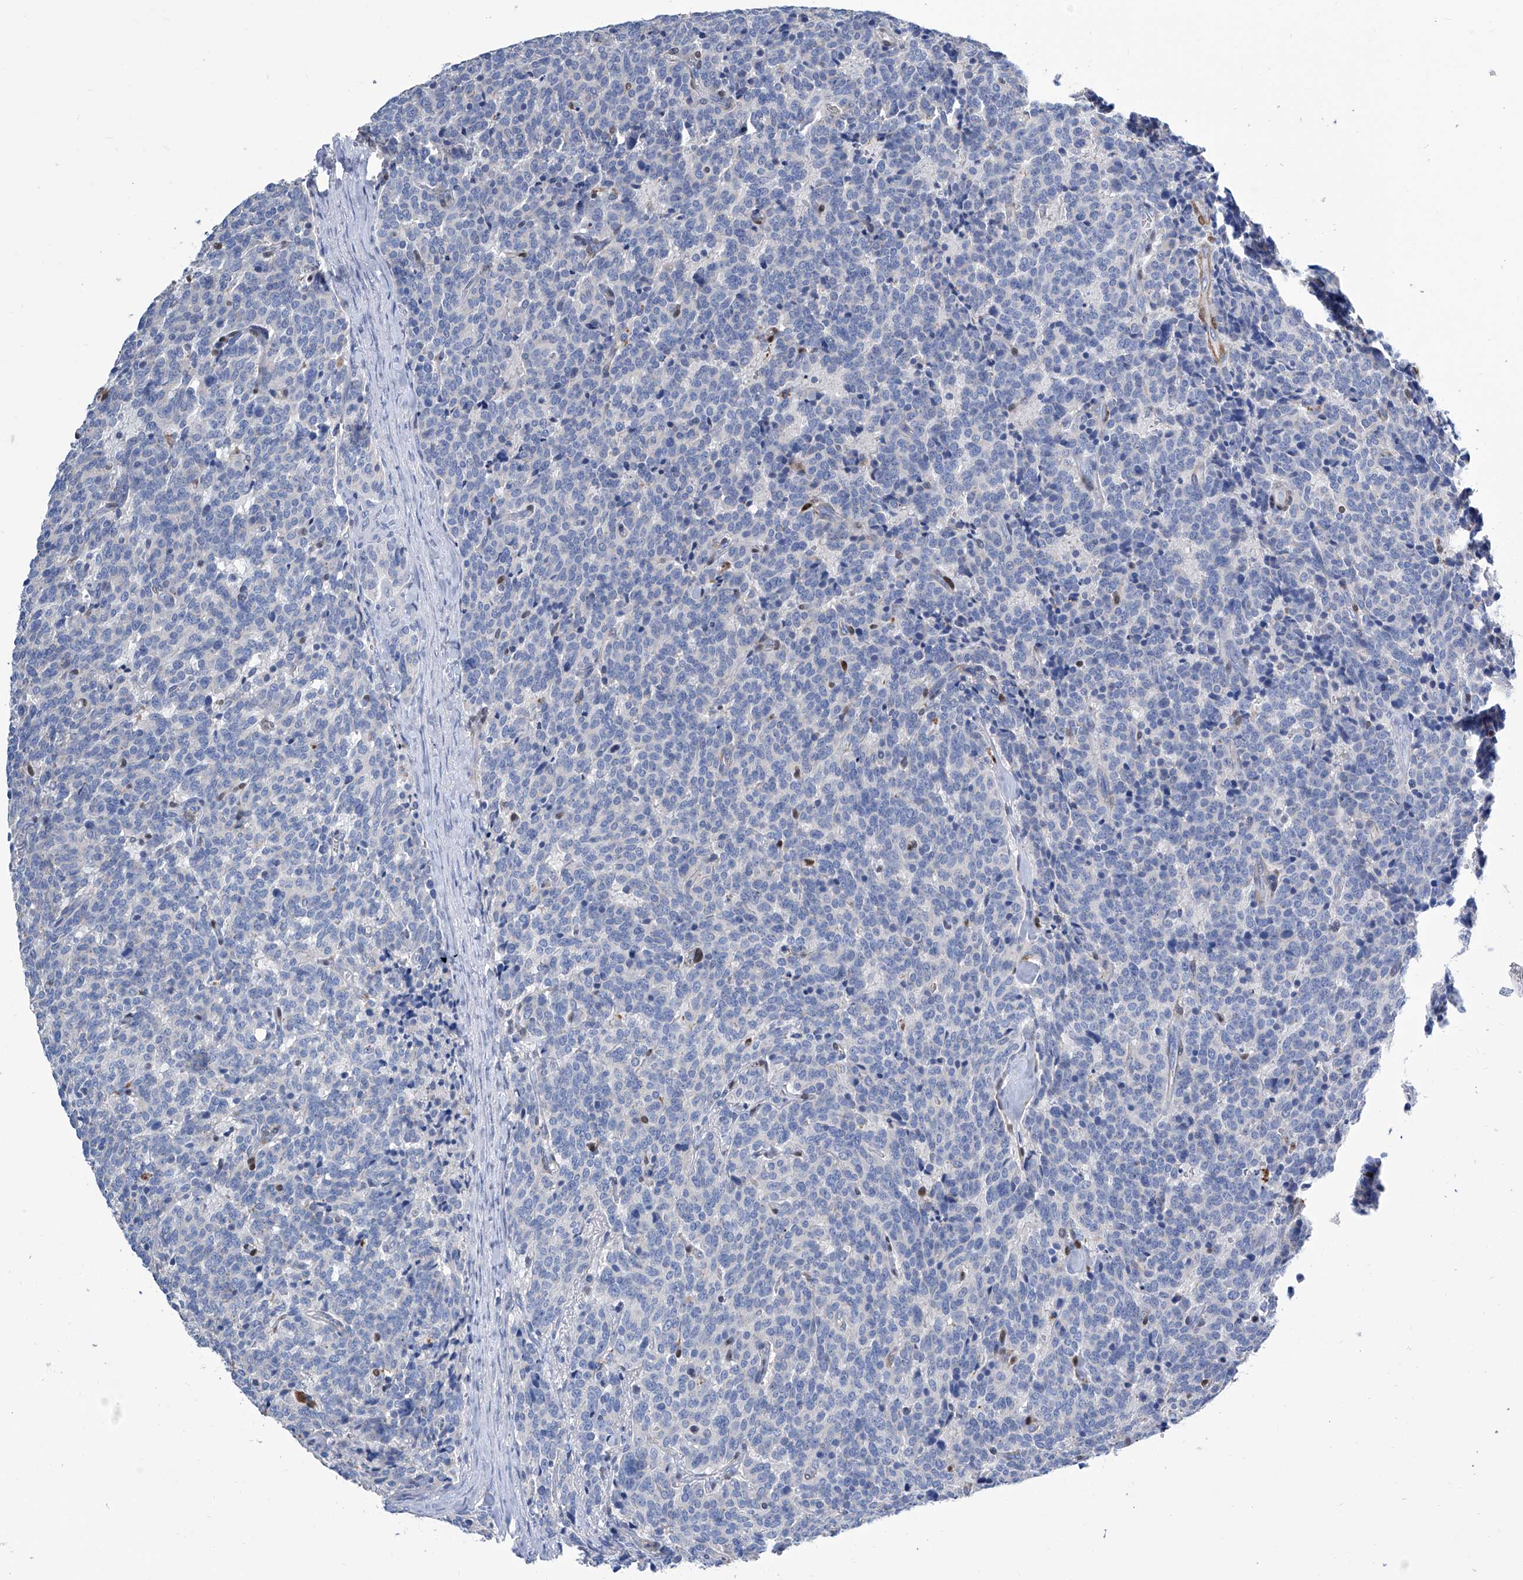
{"staining": {"intensity": "negative", "quantity": "none", "location": "none"}, "tissue": "carcinoid", "cell_type": "Tumor cells", "image_type": "cancer", "snomed": [{"axis": "morphology", "description": "Carcinoid, malignant, NOS"}, {"axis": "topography", "description": "Lung"}], "caption": "DAB immunohistochemical staining of human malignant carcinoid reveals no significant positivity in tumor cells.", "gene": "IMPA2", "patient": {"sex": "female", "age": 46}}